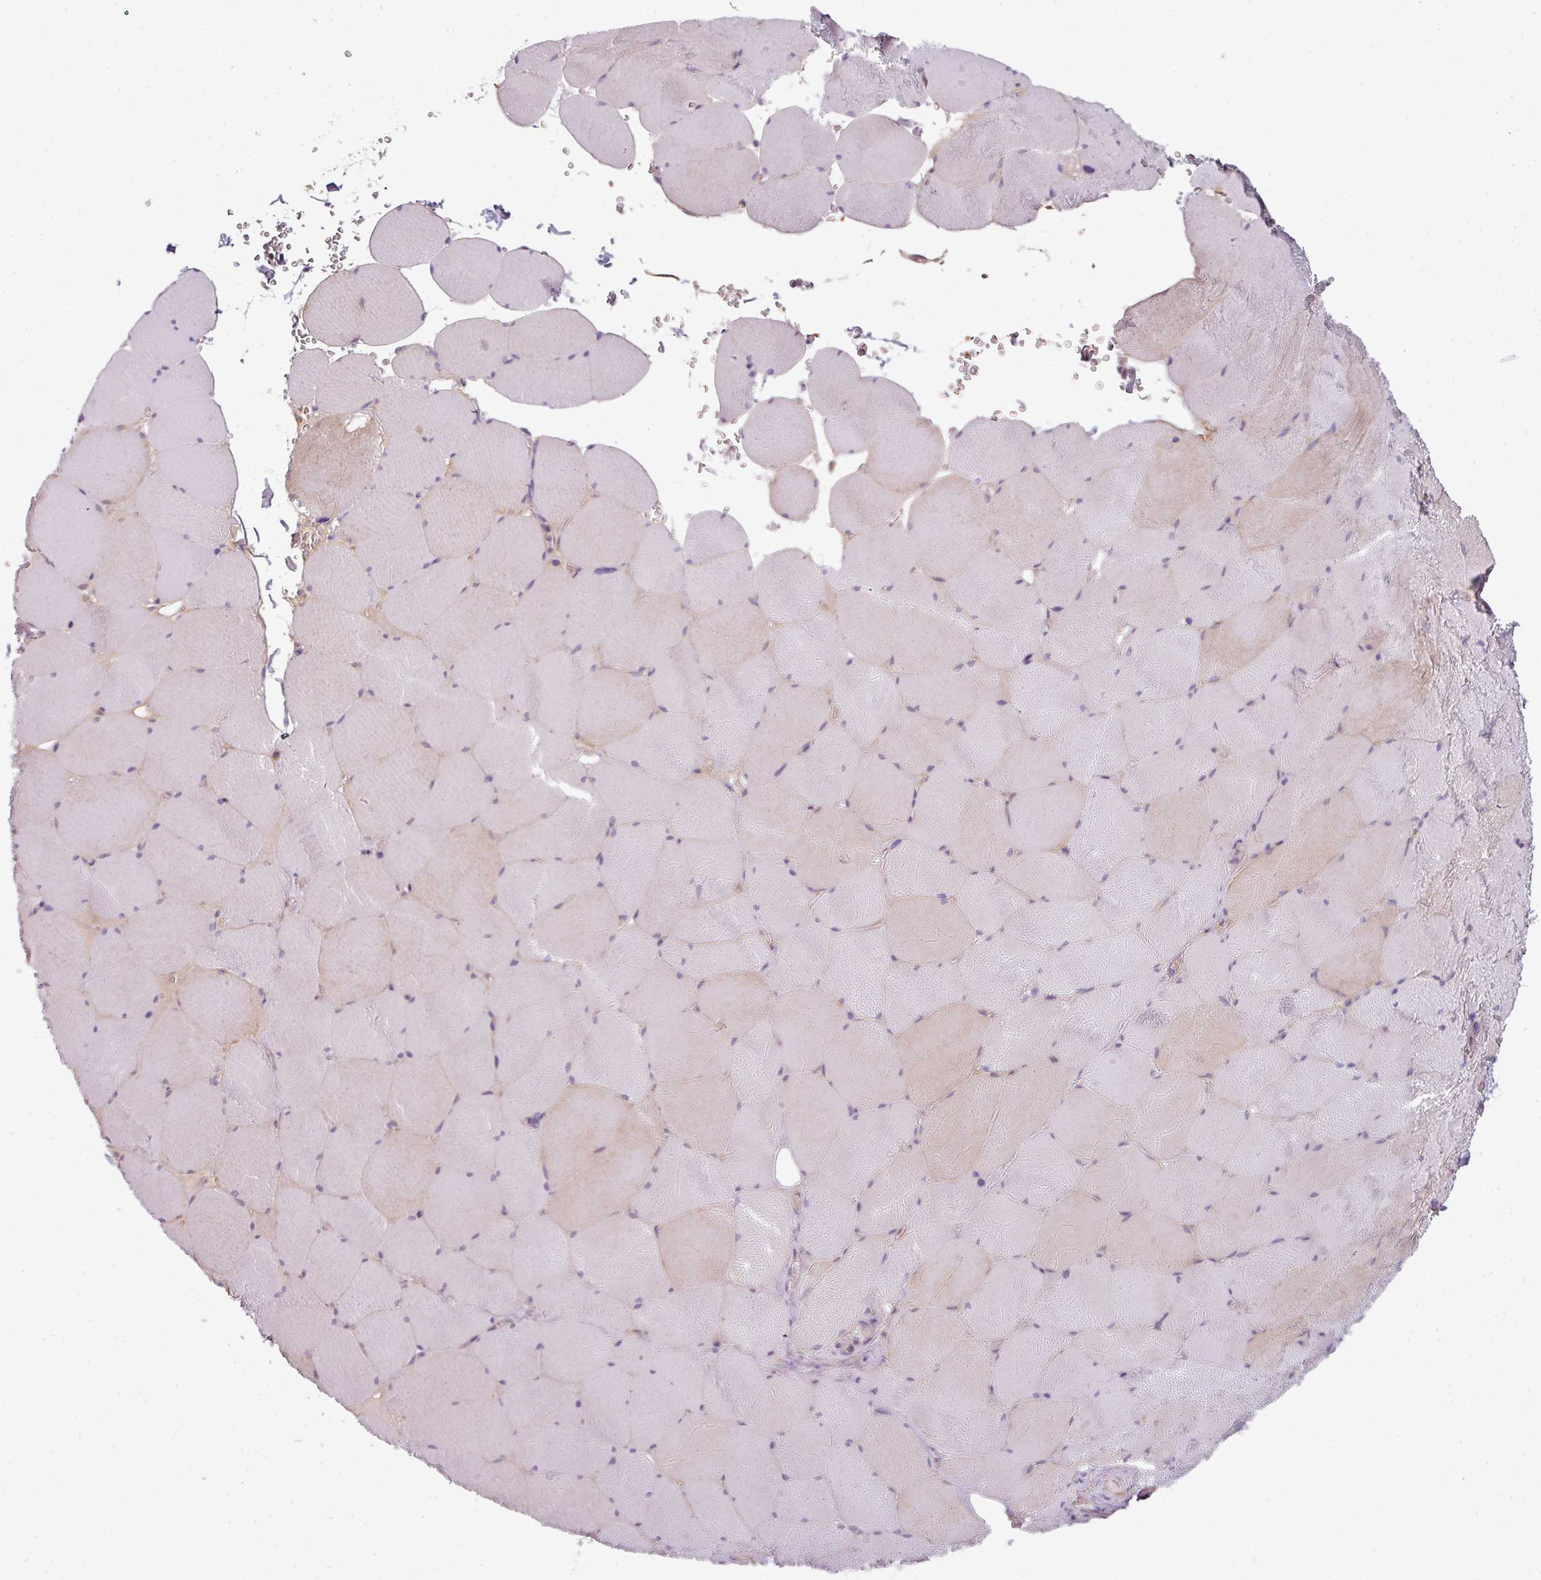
{"staining": {"intensity": "weak", "quantity": "<25%", "location": "cytoplasmic/membranous"}, "tissue": "skeletal muscle", "cell_type": "Myocytes", "image_type": "normal", "snomed": [{"axis": "morphology", "description": "Normal tissue, NOS"}, {"axis": "topography", "description": "Skeletal muscle"}, {"axis": "topography", "description": "Head-Neck"}], "caption": "This is a image of IHC staining of unremarkable skeletal muscle, which shows no positivity in myocytes. (DAB (3,3'-diaminobenzidine) immunohistochemistry with hematoxylin counter stain).", "gene": "BUD23", "patient": {"sex": "male", "age": 66}}